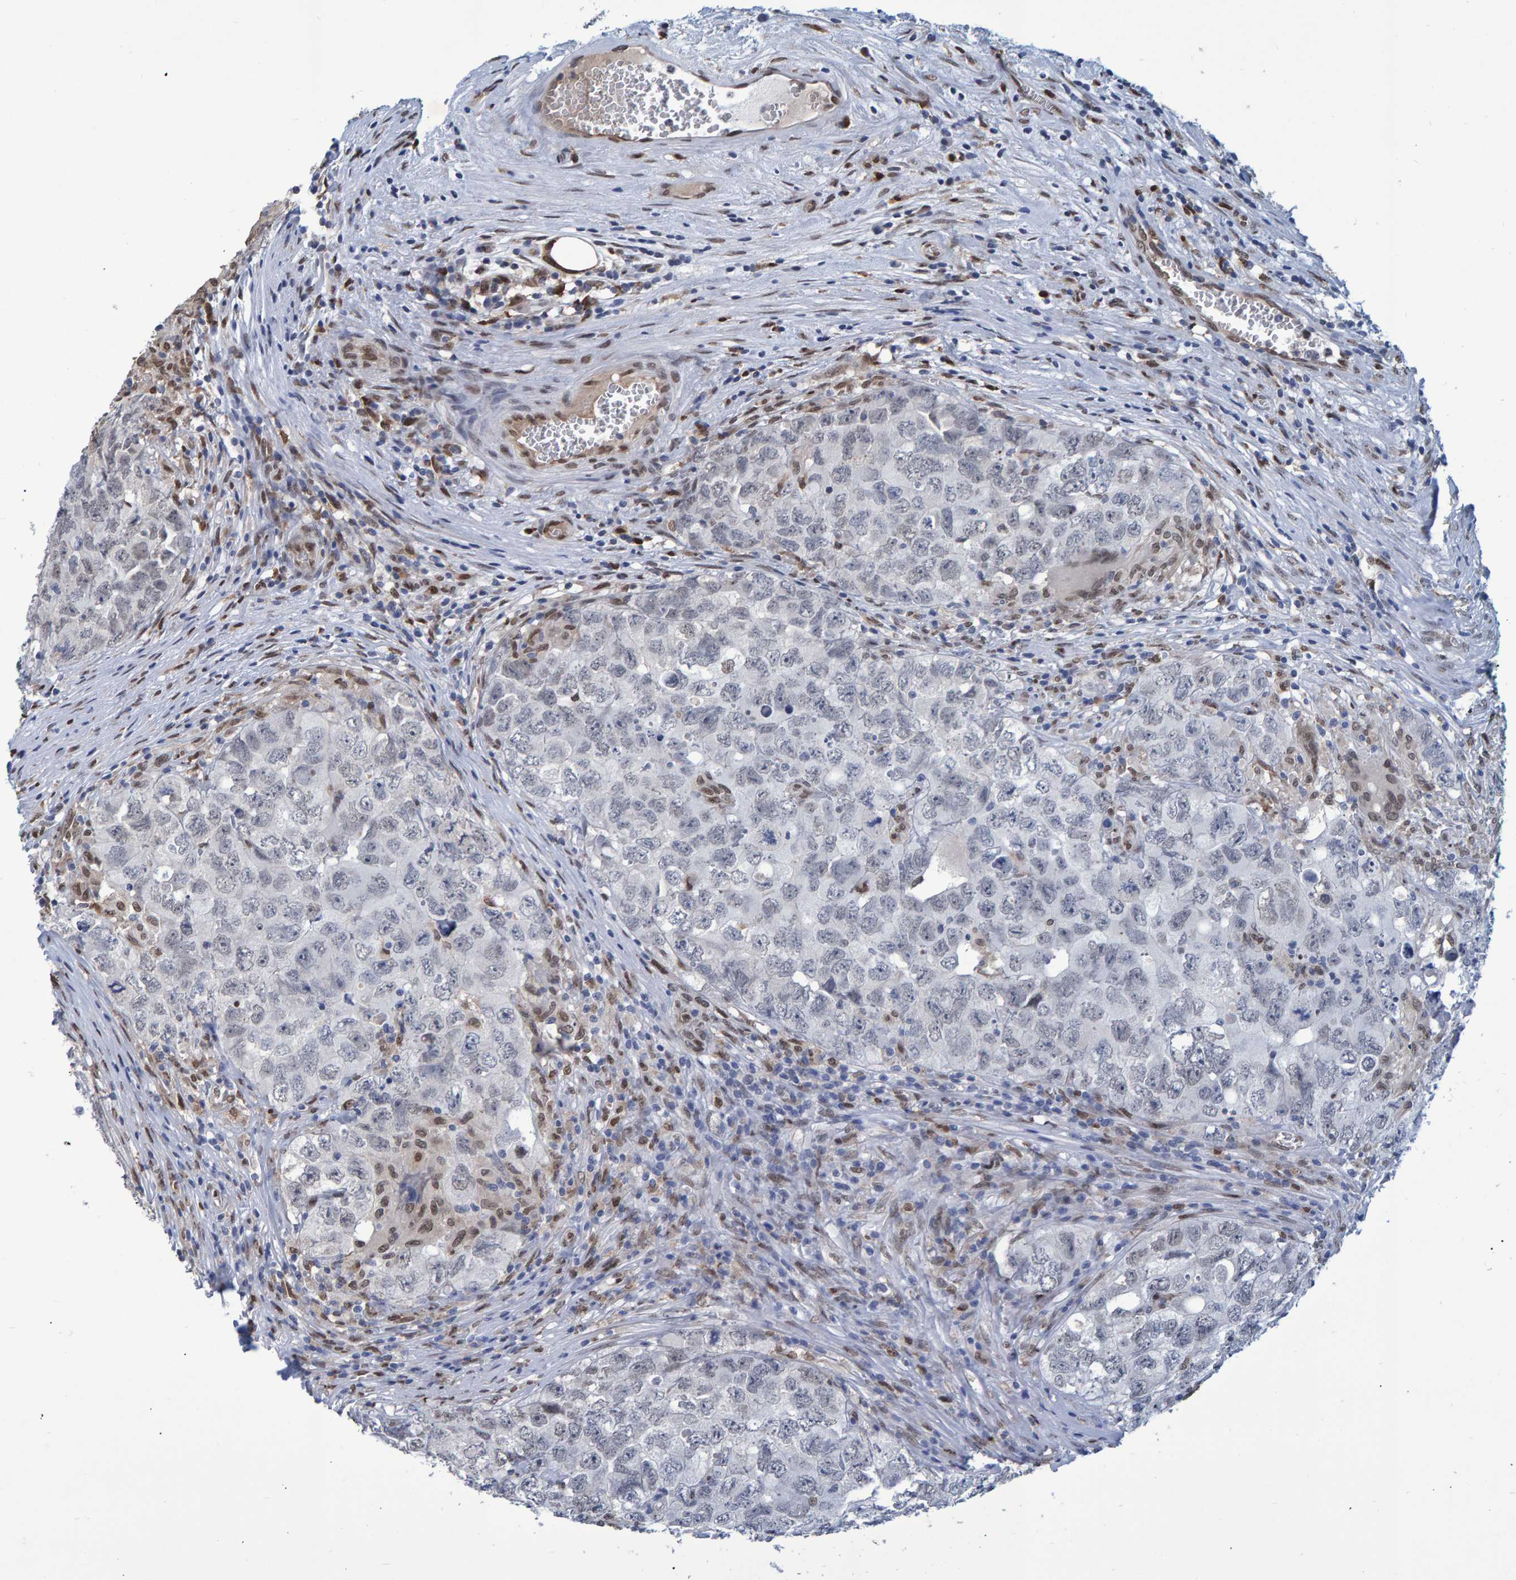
{"staining": {"intensity": "negative", "quantity": "none", "location": "none"}, "tissue": "testis cancer", "cell_type": "Tumor cells", "image_type": "cancer", "snomed": [{"axis": "morphology", "description": "Seminoma, NOS"}, {"axis": "morphology", "description": "Carcinoma, Embryonal, NOS"}, {"axis": "topography", "description": "Testis"}], "caption": "A high-resolution image shows immunohistochemistry (IHC) staining of testis cancer, which displays no significant staining in tumor cells.", "gene": "QKI", "patient": {"sex": "male", "age": 43}}